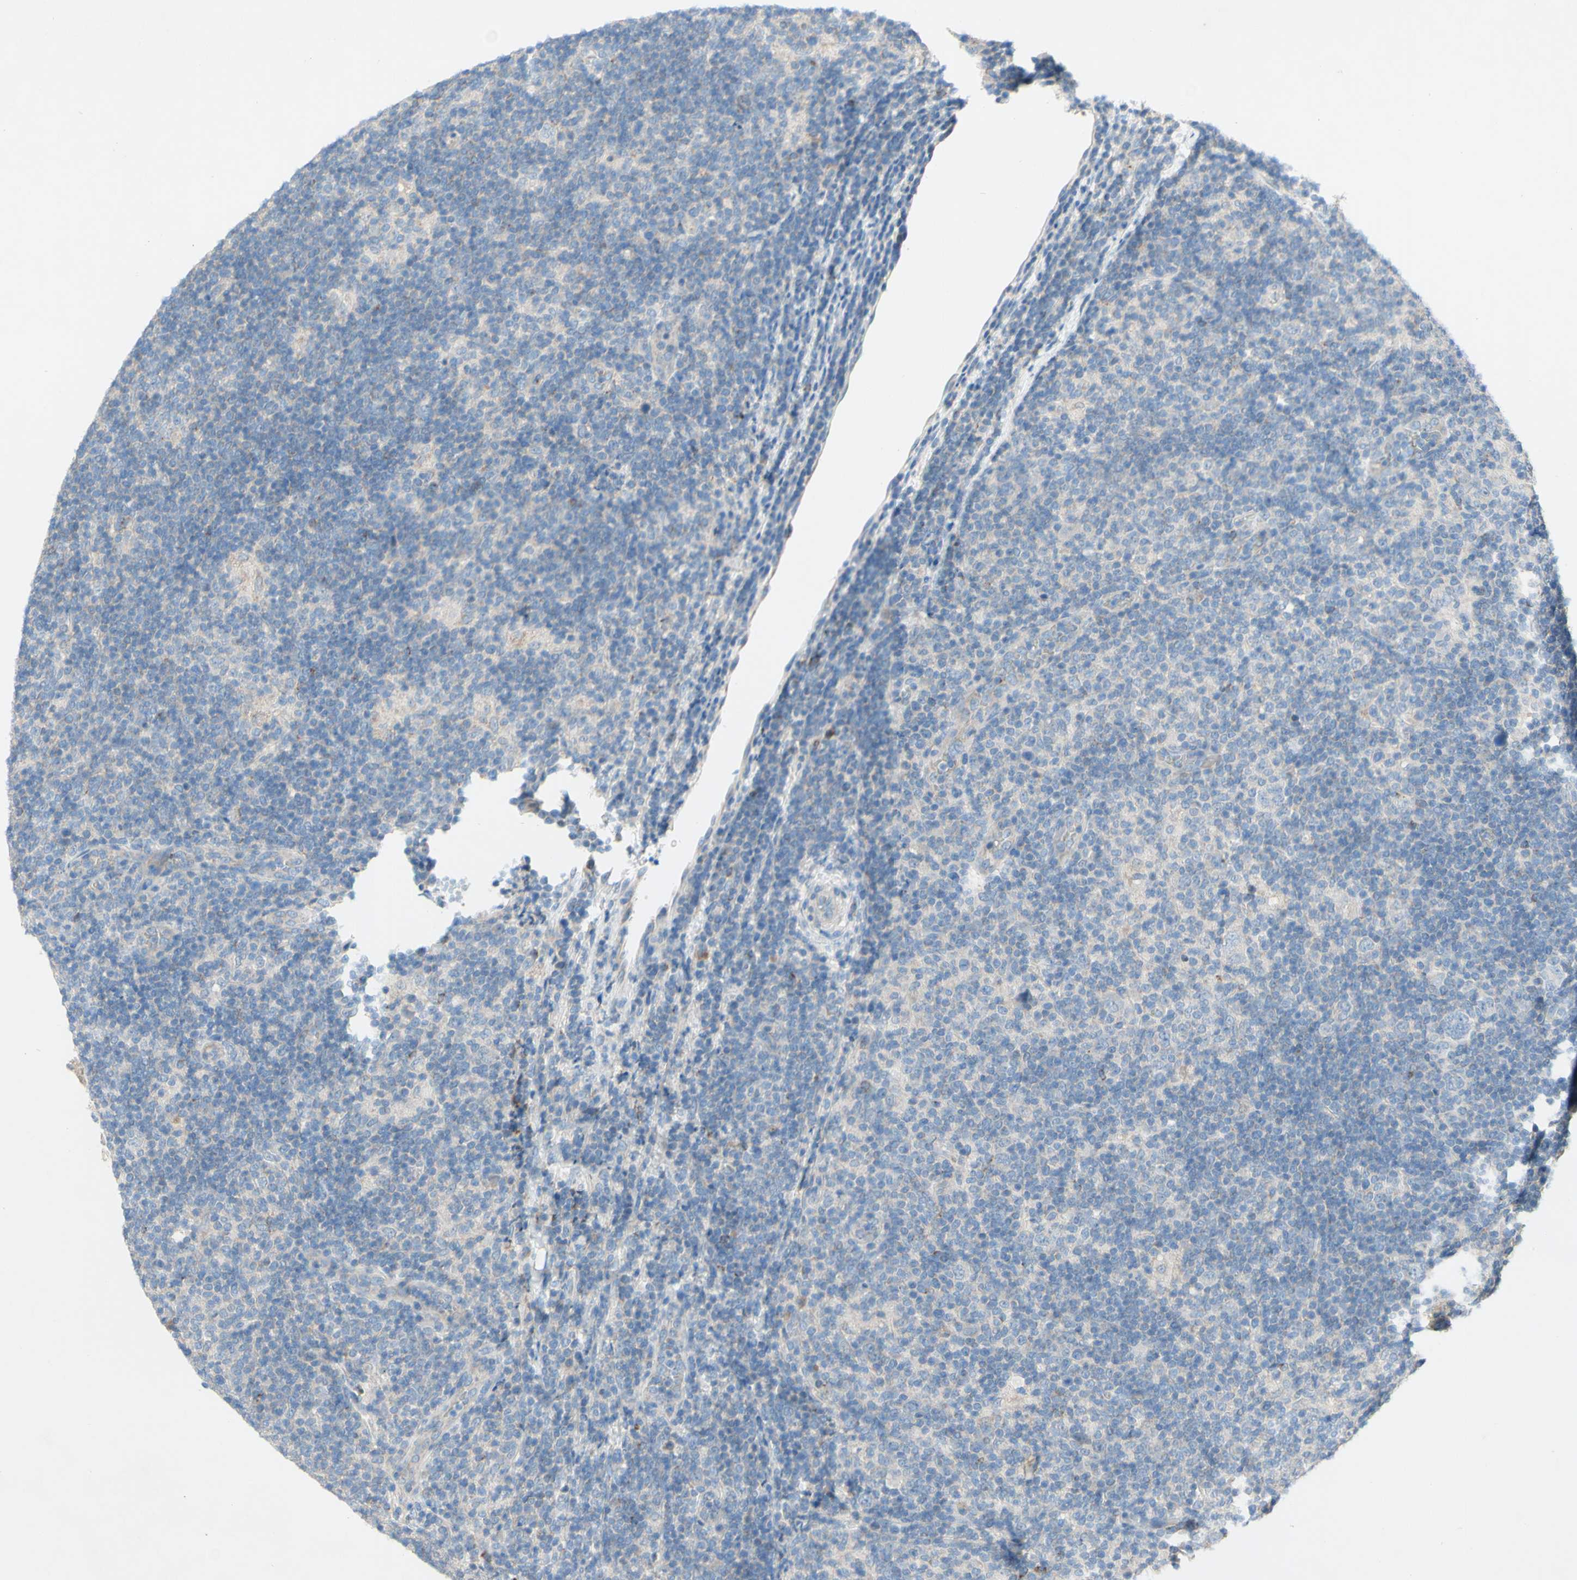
{"staining": {"intensity": "negative", "quantity": "none", "location": "none"}, "tissue": "lymphoma", "cell_type": "Tumor cells", "image_type": "cancer", "snomed": [{"axis": "morphology", "description": "Hodgkin's disease, NOS"}, {"axis": "topography", "description": "Lymph node"}], "caption": "IHC micrograph of lymphoma stained for a protein (brown), which exhibits no expression in tumor cells.", "gene": "ACADL", "patient": {"sex": "female", "age": 57}}